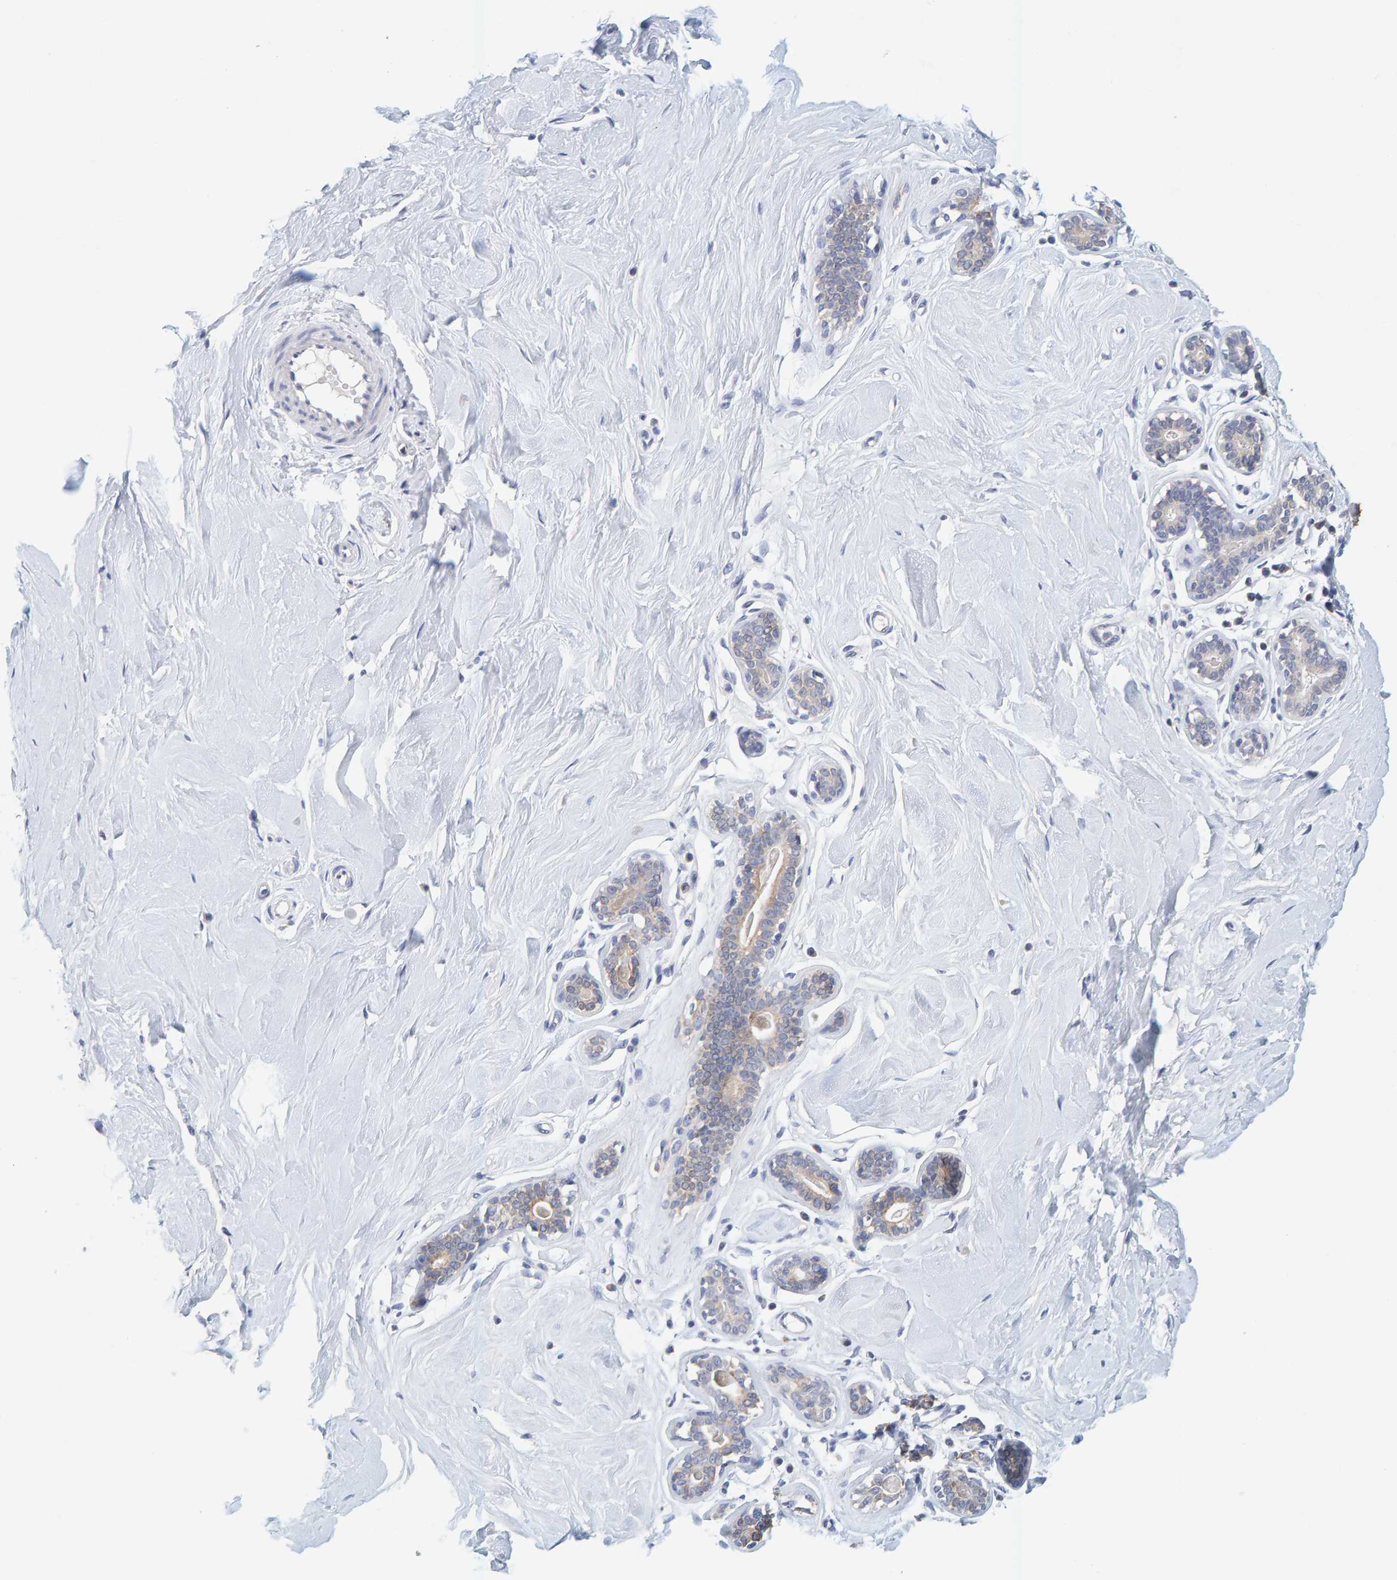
{"staining": {"intensity": "negative", "quantity": "none", "location": "none"}, "tissue": "breast", "cell_type": "Adipocytes", "image_type": "normal", "snomed": [{"axis": "morphology", "description": "Normal tissue, NOS"}, {"axis": "topography", "description": "Breast"}], "caption": "Histopathology image shows no protein expression in adipocytes of normal breast.", "gene": "SGPL1", "patient": {"sex": "female", "age": 23}}